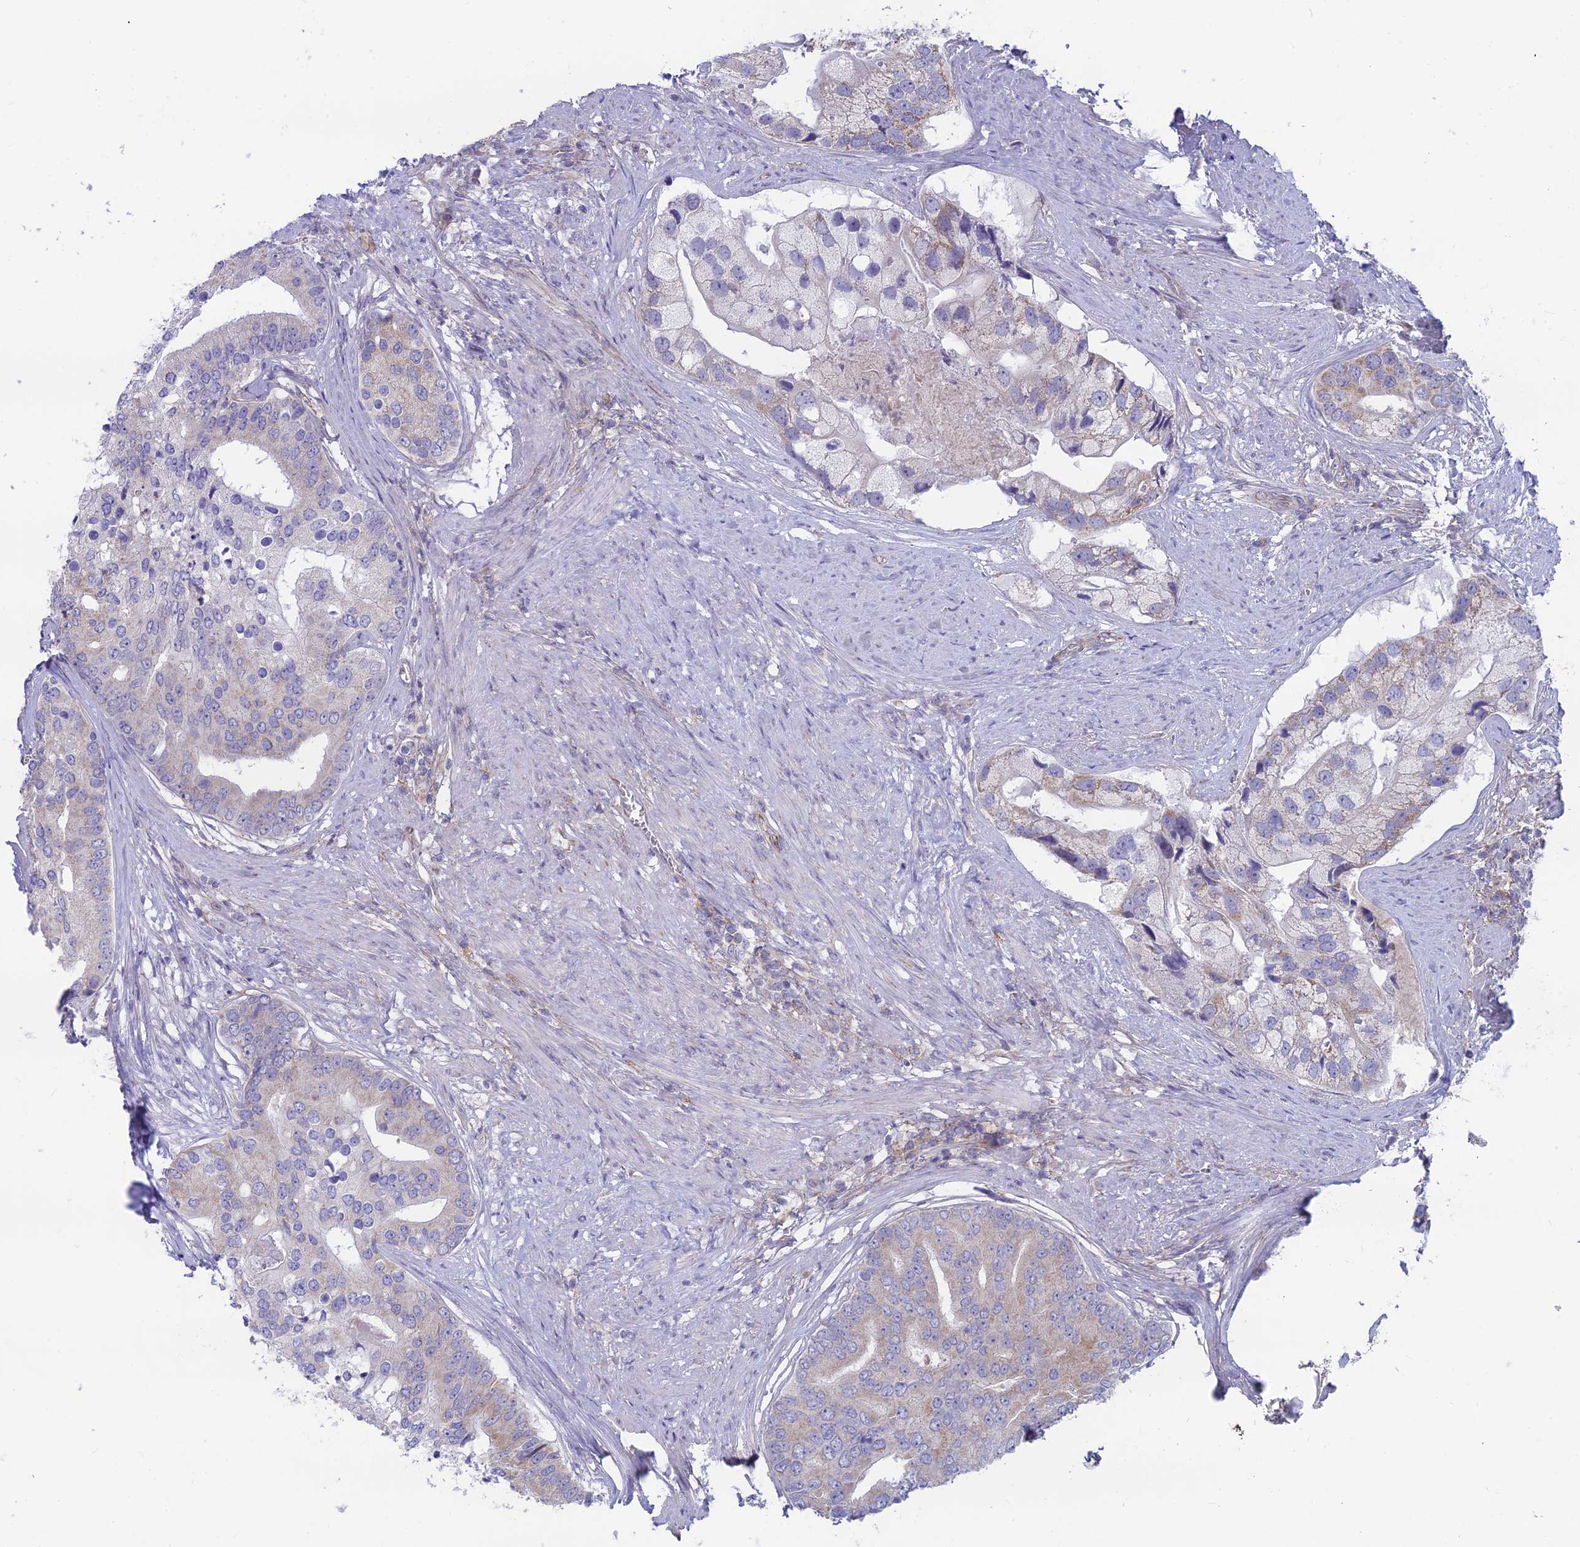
{"staining": {"intensity": "weak", "quantity": "<25%", "location": "cytoplasmic/membranous"}, "tissue": "prostate cancer", "cell_type": "Tumor cells", "image_type": "cancer", "snomed": [{"axis": "morphology", "description": "Adenocarcinoma, High grade"}, {"axis": "topography", "description": "Prostate"}], "caption": "Photomicrograph shows no significant protein positivity in tumor cells of prostate cancer (adenocarcinoma (high-grade)).", "gene": "PLAC9", "patient": {"sex": "male", "age": 62}}